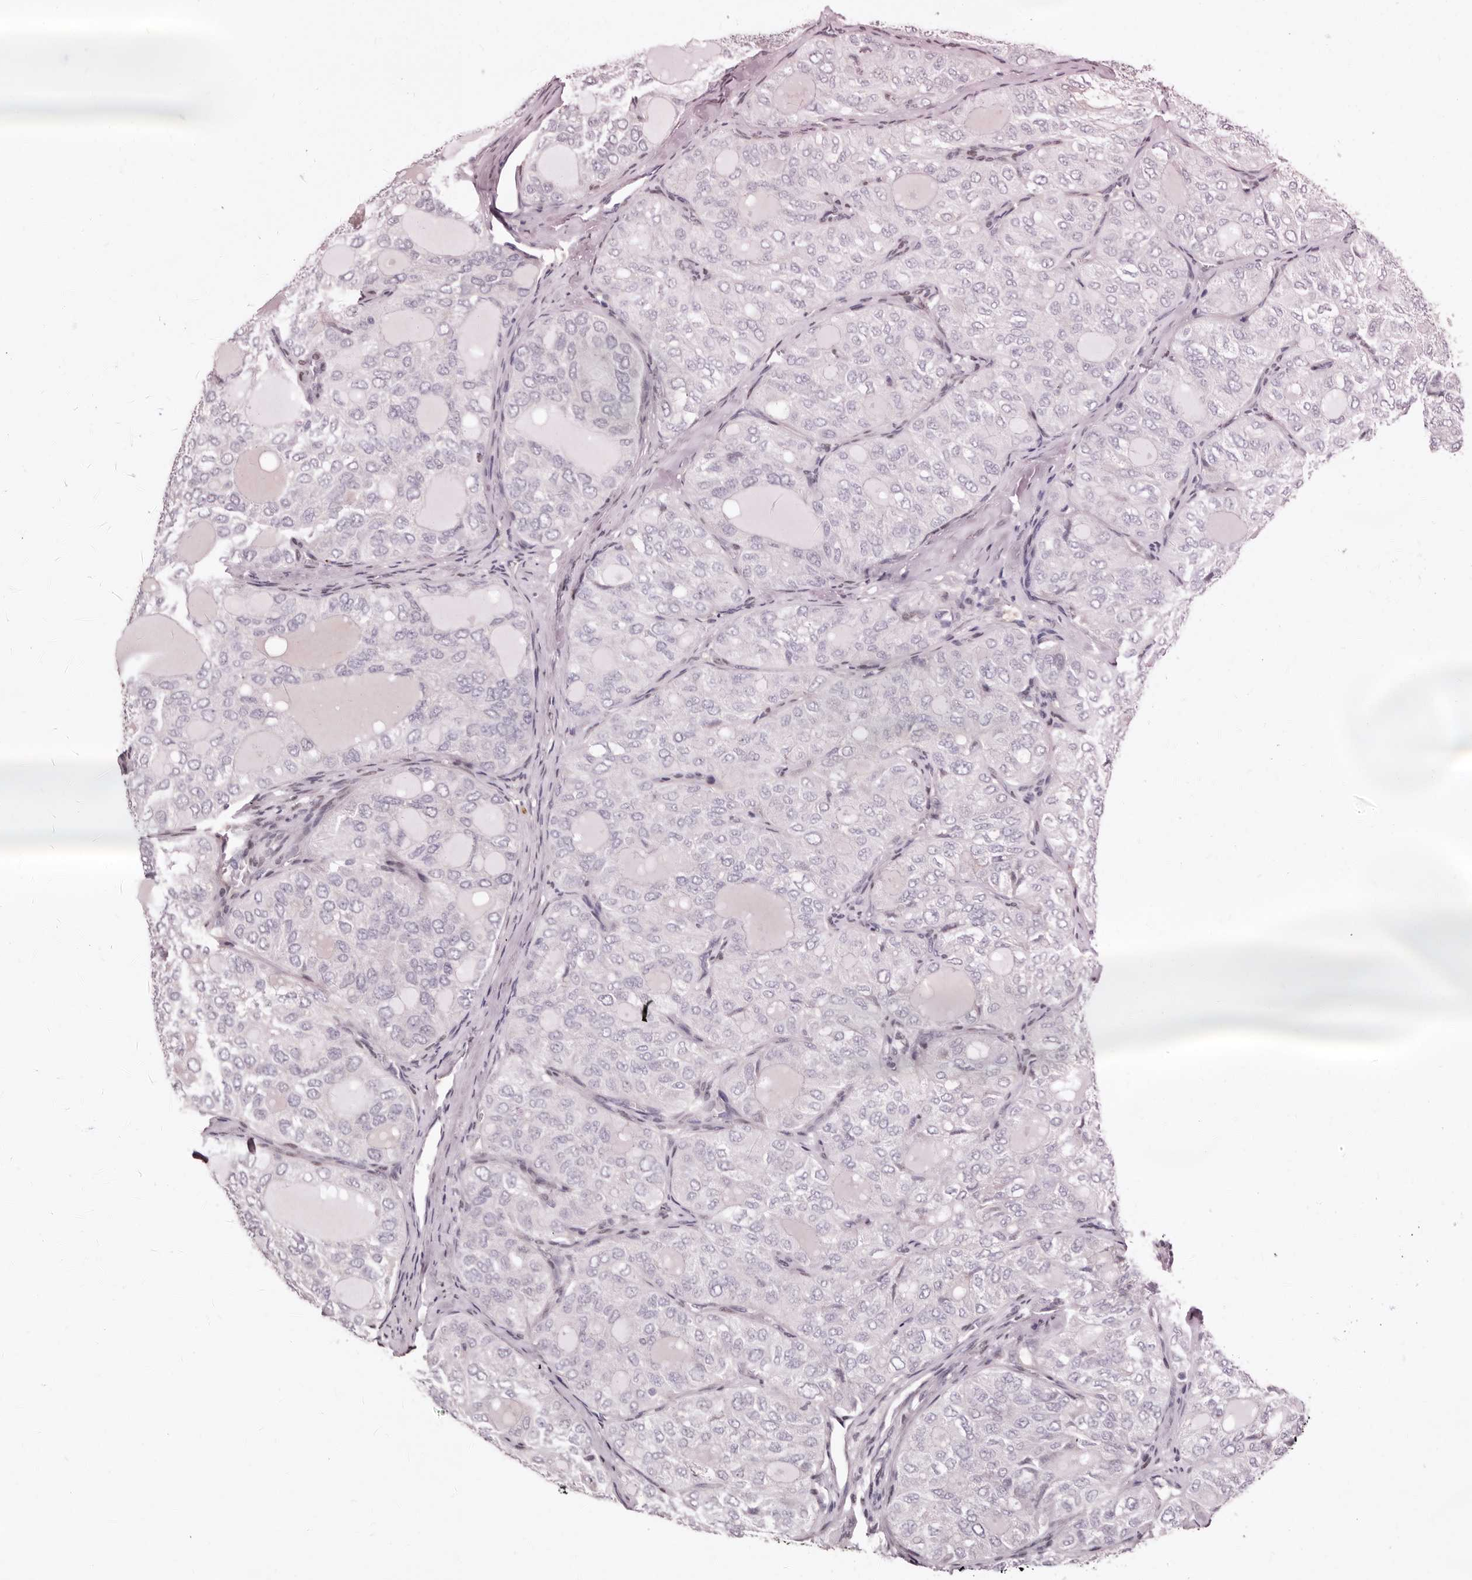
{"staining": {"intensity": "negative", "quantity": "none", "location": "none"}, "tissue": "thyroid cancer", "cell_type": "Tumor cells", "image_type": "cancer", "snomed": [{"axis": "morphology", "description": "Follicular adenoma carcinoma, NOS"}, {"axis": "topography", "description": "Thyroid gland"}], "caption": "Micrograph shows no significant protein expression in tumor cells of thyroid follicular adenoma carcinoma.", "gene": "KHDRBS2", "patient": {"sex": "male", "age": 75}}